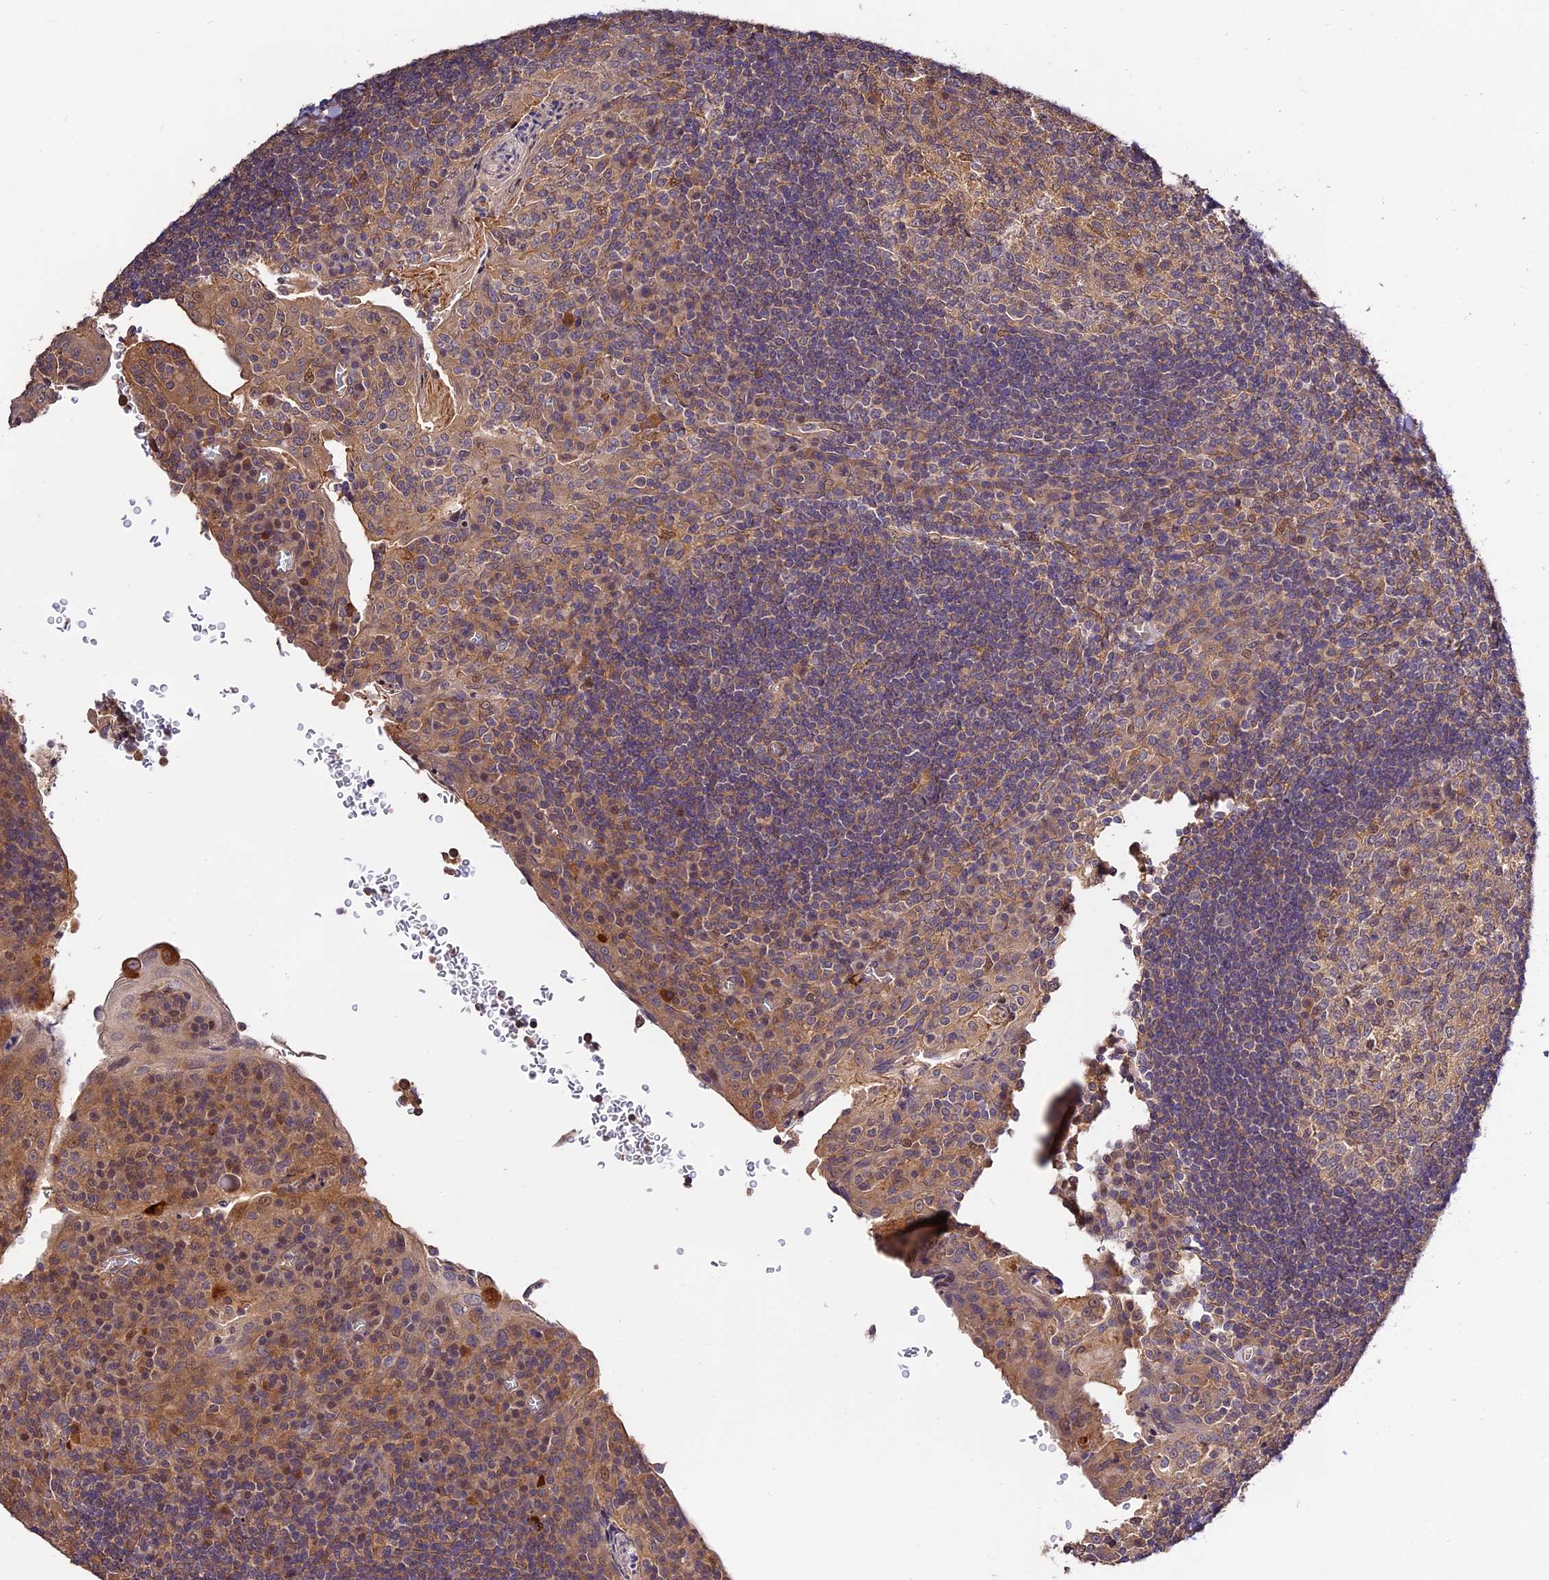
{"staining": {"intensity": "weak", "quantity": ">75%", "location": "cytoplasmic/membranous"}, "tissue": "tonsil", "cell_type": "Germinal center cells", "image_type": "normal", "snomed": [{"axis": "morphology", "description": "Normal tissue, NOS"}, {"axis": "topography", "description": "Tonsil"}], "caption": "Protein analysis of unremarkable tonsil displays weak cytoplasmic/membranous staining in about >75% of germinal center cells.", "gene": "CES3", "patient": {"sex": "male", "age": 17}}